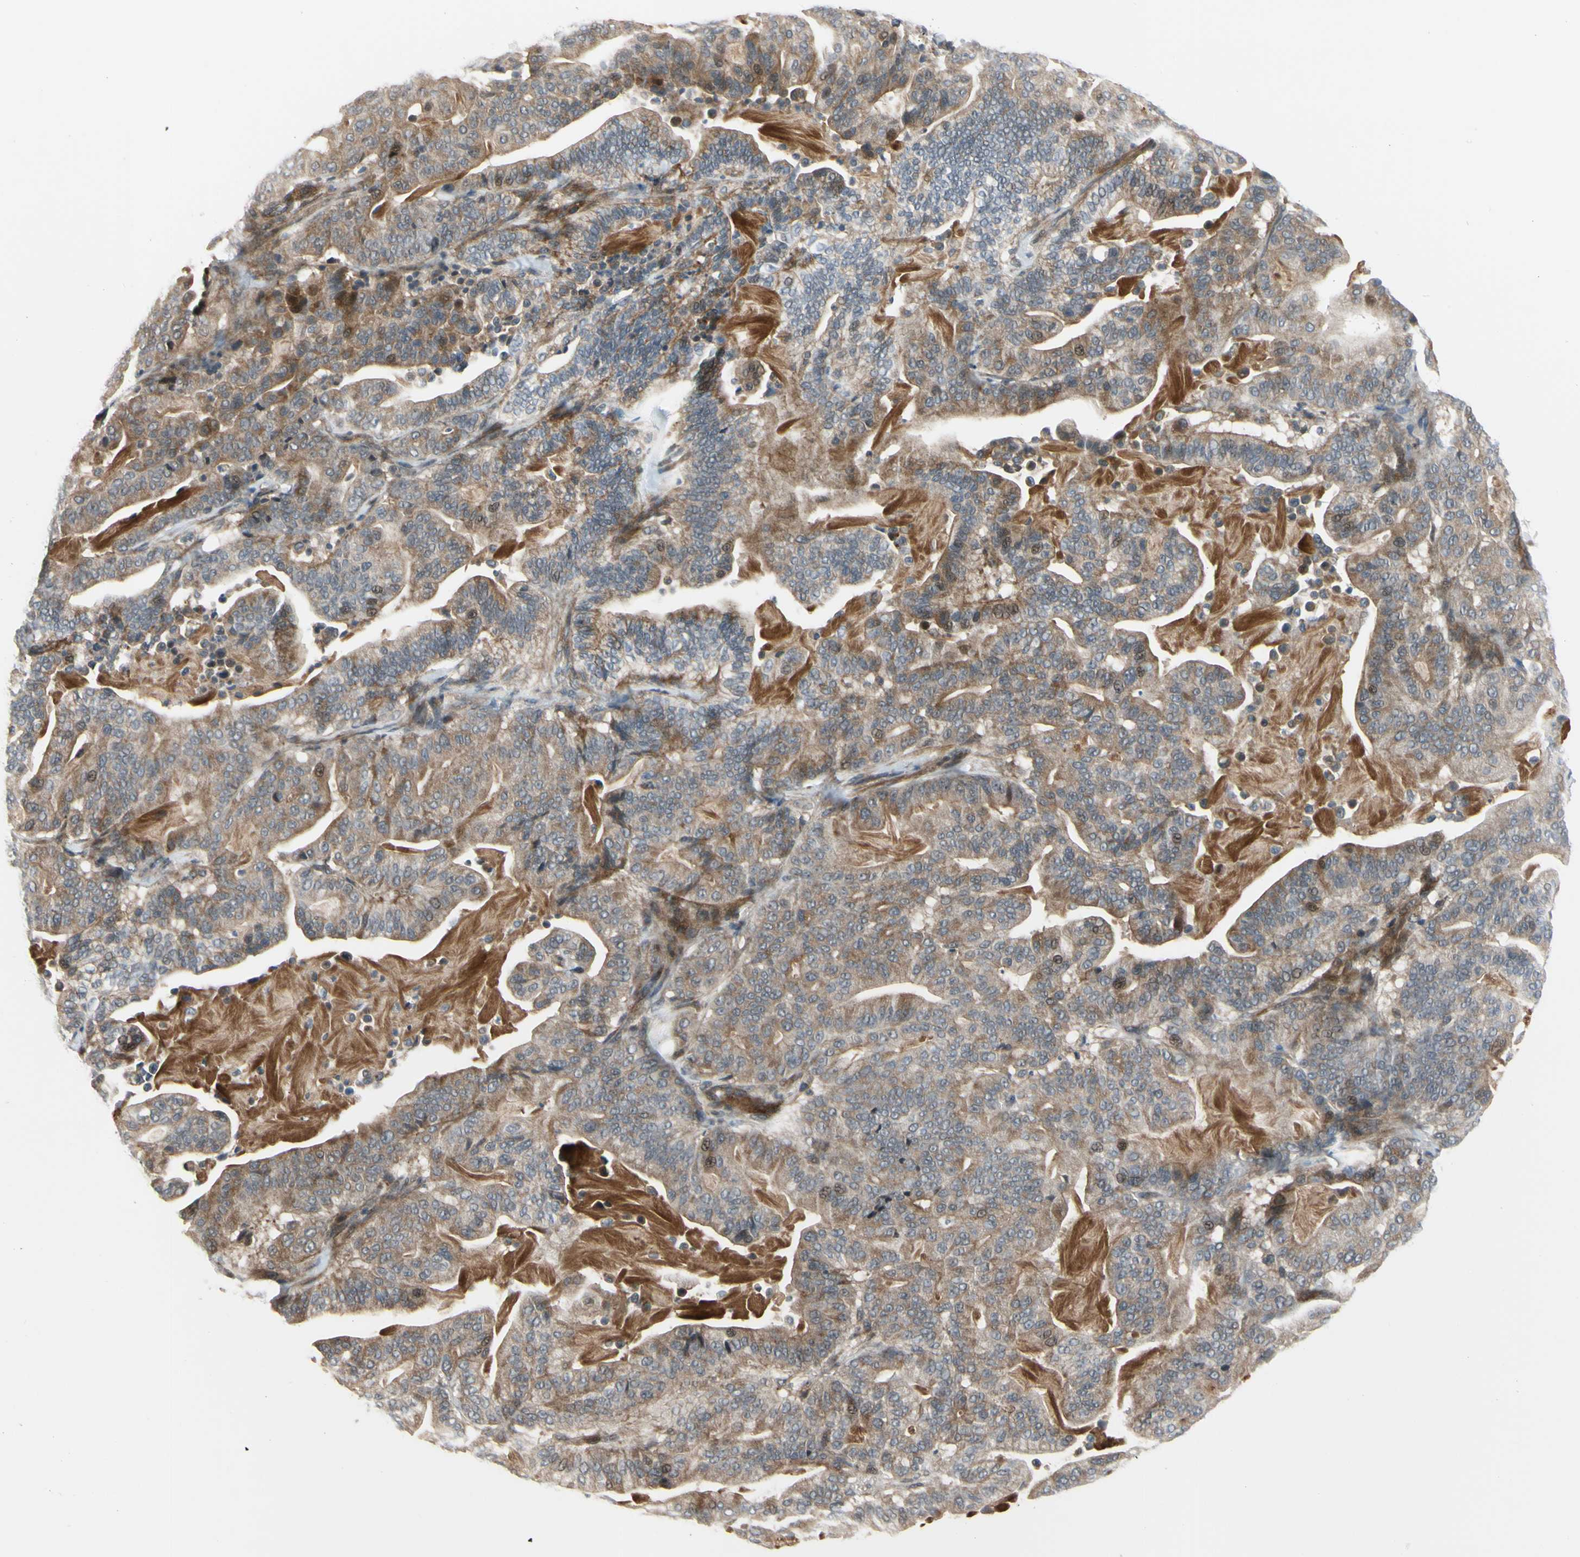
{"staining": {"intensity": "moderate", "quantity": ">75%", "location": "cytoplasmic/membranous,nuclear"}, "tissue": "pancreatic cancer", "cell_type": "Tumor cells", "image_type": "cancer", "snomed": [{"axis": "morphology", "description": "Adenocarcinoma, NOS"}, {"axis": "topography", "description": "Pancreas"}], "caption": "Moderate cytoplasmic/membranous and nuclear staining for a protein is seen in about >75% of tumor cells of pancreatic cancer (adenocarcinoma) using immunohistochemistry.", "gene": "COMMD9", "patient": {"sex": "male", "age": 63}}